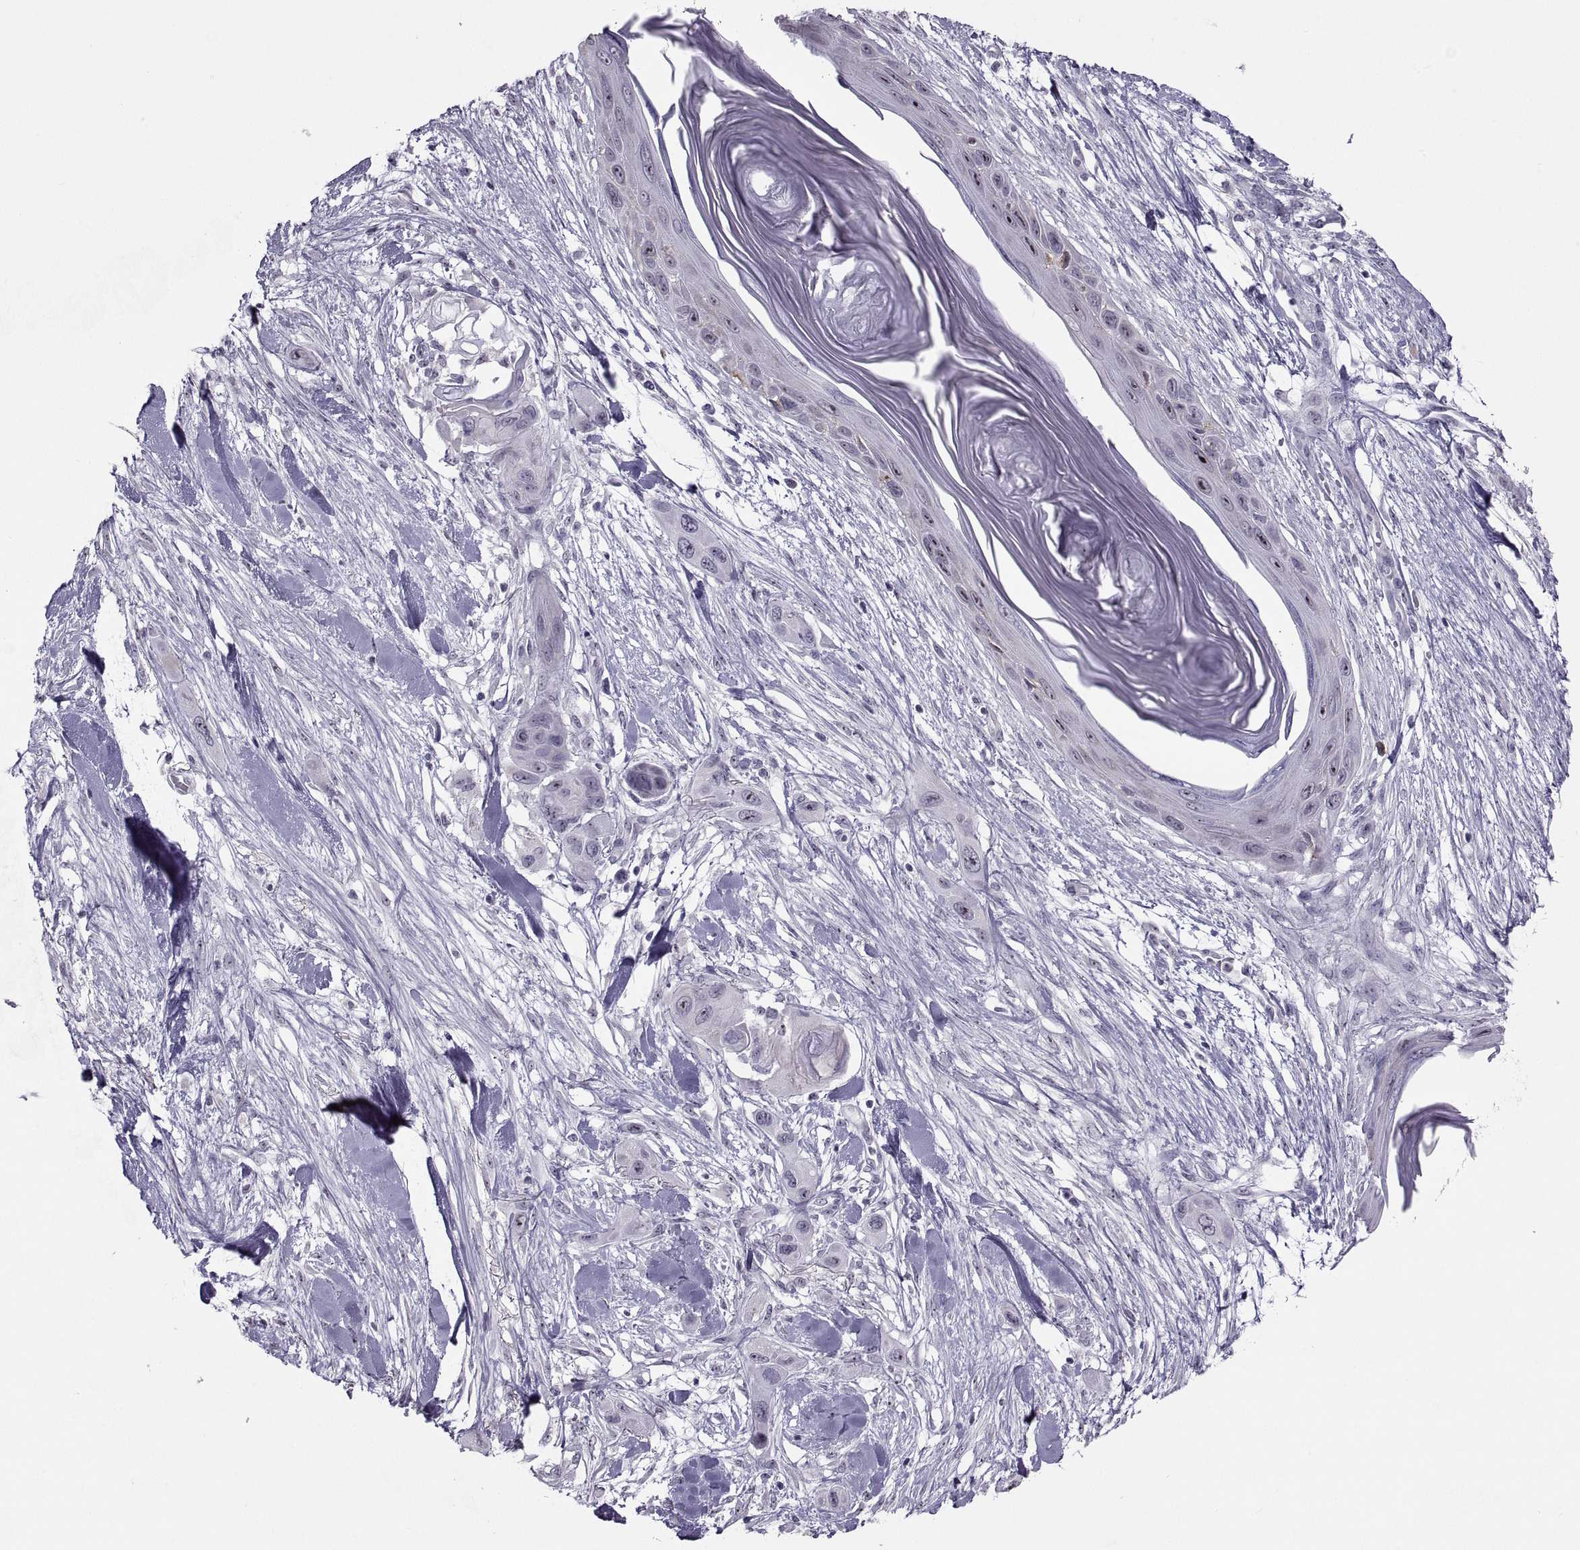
{"staining": {"intensity": "negative", "quantity": "none", "location": "none"}, "tissue": "skin cancer", "cell_type": "Tumor cells", "image_type": "cancer", "snomed": [{"axis": "morphology", "description": "Squamous cell carcinoma, NOS"}, {"axis": "topography", "description": "Skin"}], "caption": "Immunohistochemistry photomicrograph of neoplastic tissue: skin squamous cell carcinoma stained with DAB demonstrates no significant protein expression in tumor cells. Nuclei are stained in blue.", "gene": "ASIC2", "patient": {"sex": "male", "age": 79}}